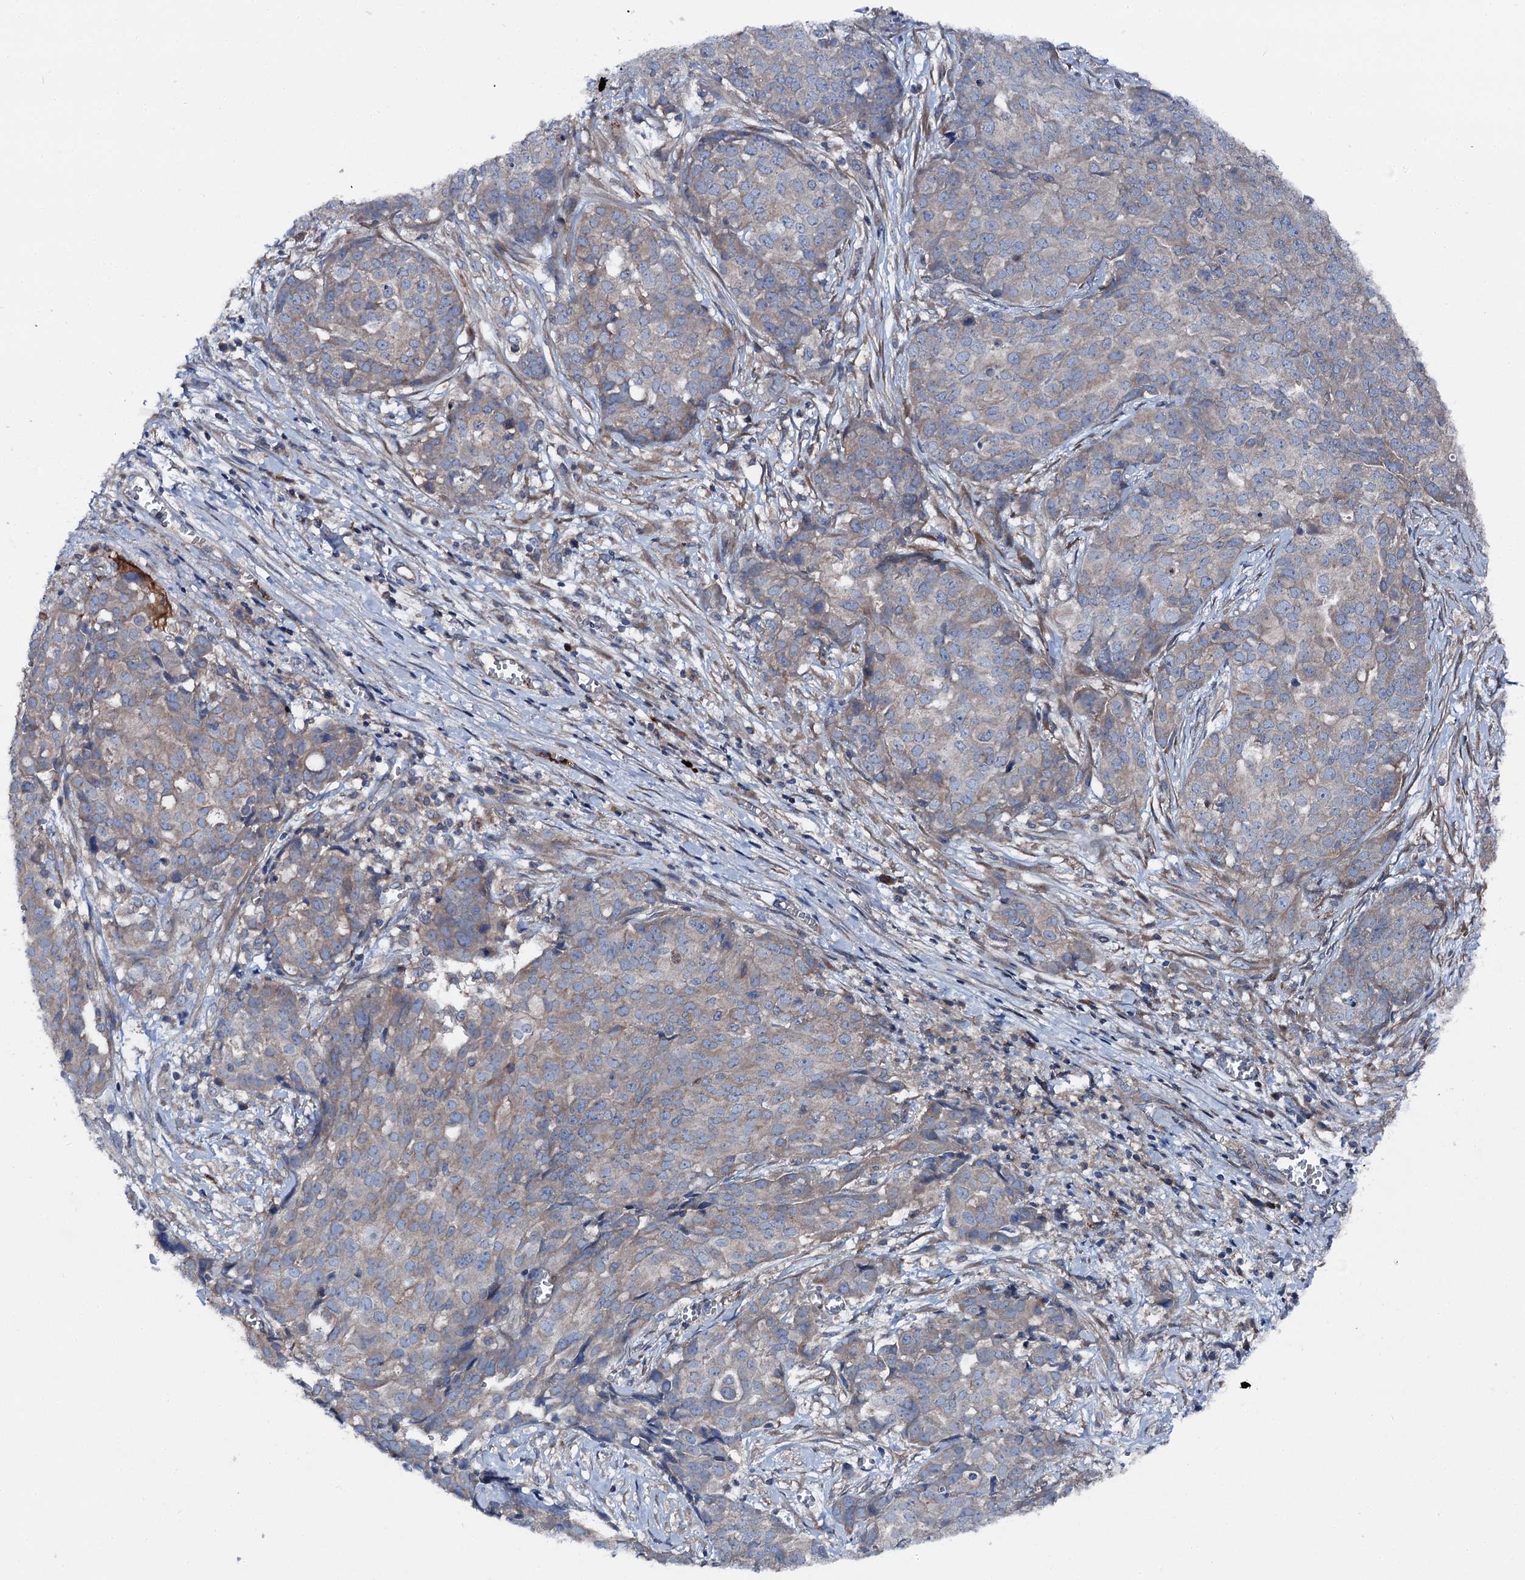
{"staining": {"intensity": "weak", "quantity": "25%-75%", "location": "cytoplasmic/membranous"}, "tissue": "ovarian cancer", "cell_type": "Tumor cells", "image_type": "cancer", "snomed": [{"axis": "morphology", "description": "Cystadenocarcinoma, serous, NOS"}, {"axis": "topography", "description": "Soft tissue"}, {"axis": "topography", "description": "Ovary"}], "caption": "Immunohistochemical staining of human ovarian cancer shows low levels of weak cytoplasmic/membranous protein expression in about 25%-75% of tumor cells. Ihc stains the protein in brown and the nuclei are stained blue.", "gene": "SLC22A25", "patient": {"sex": "female", "age": 57}}